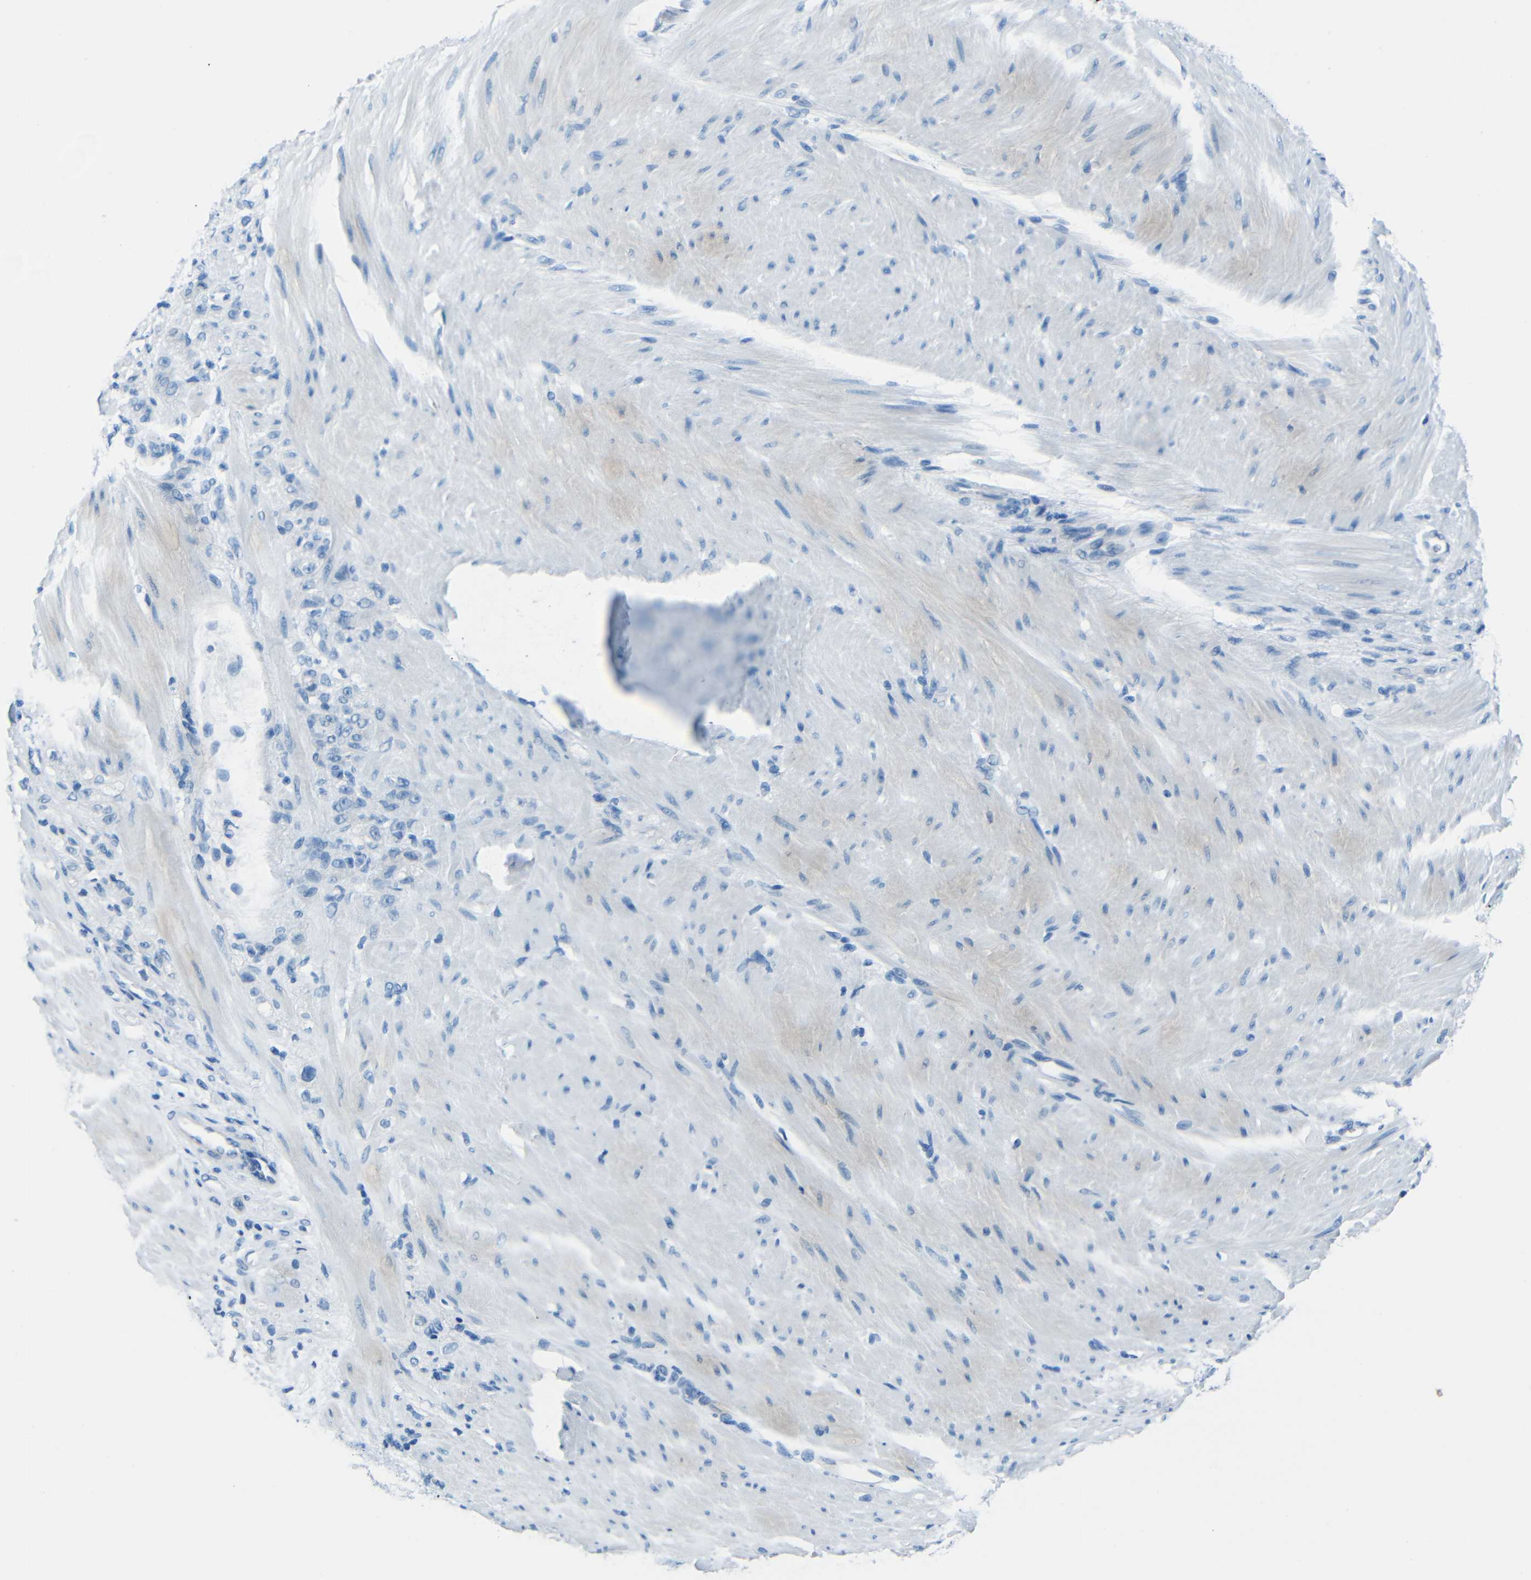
{"staining": {"intensity": "negative", "quantity": "none", "location": "none"}, "tissue": "stomach cancer", "cell_type": "Tumor cells", "image_type": "cancer", "snomed": [{"axis": "morphology", "description": "Adenocarcinoma, NOS"}, {"axis": "topography", "description": "Stomach"}], "caption": "A histopathology image of human adenocarcinoma (stomach) is negative for staining in tumor cells.", "gene": "FBN2", "patient": {"sex": "male", "age": 82}}